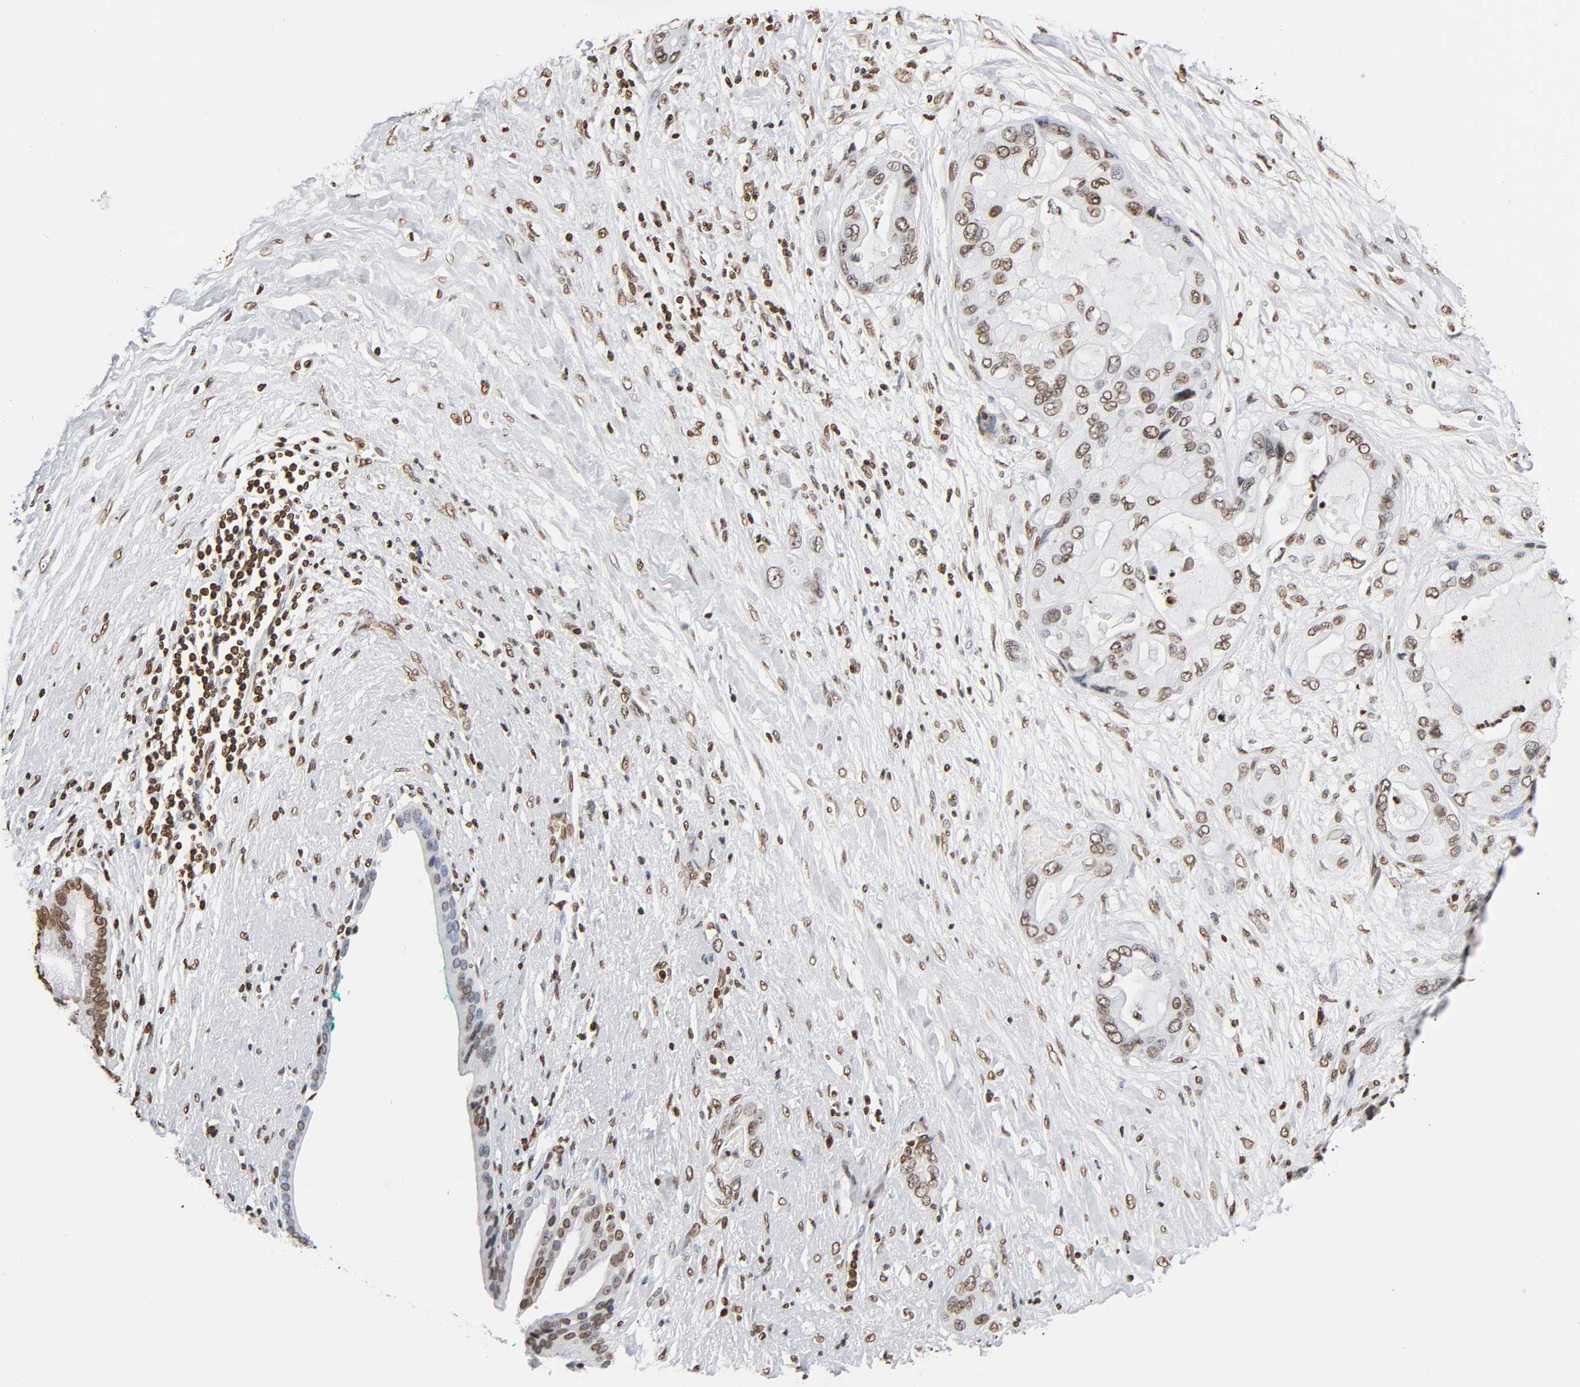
{"staining": {"intensity": "moderate", "quantity": ">75%", "location": "nuclear"}, "tissue": "pancreatic cancer", "cell_type": "Tumor cells", "image_type": "cancer", "snomed": [{"axis": "morphology", "description": "Adenocarcinoma, NOS"}, {"axis": "topography", "description": "Pancreas"}], "caption": "Protein staining demonstrates moderate nuclear staining in about >75% of tumor cells in pancreatic cancer. Using DAB (brown) and hematoxylin (blue) stains, captured at high magnification using brightfield microscopy.", "gene": "HOXA6", "patient": {"sex": "female", "age": 59}}